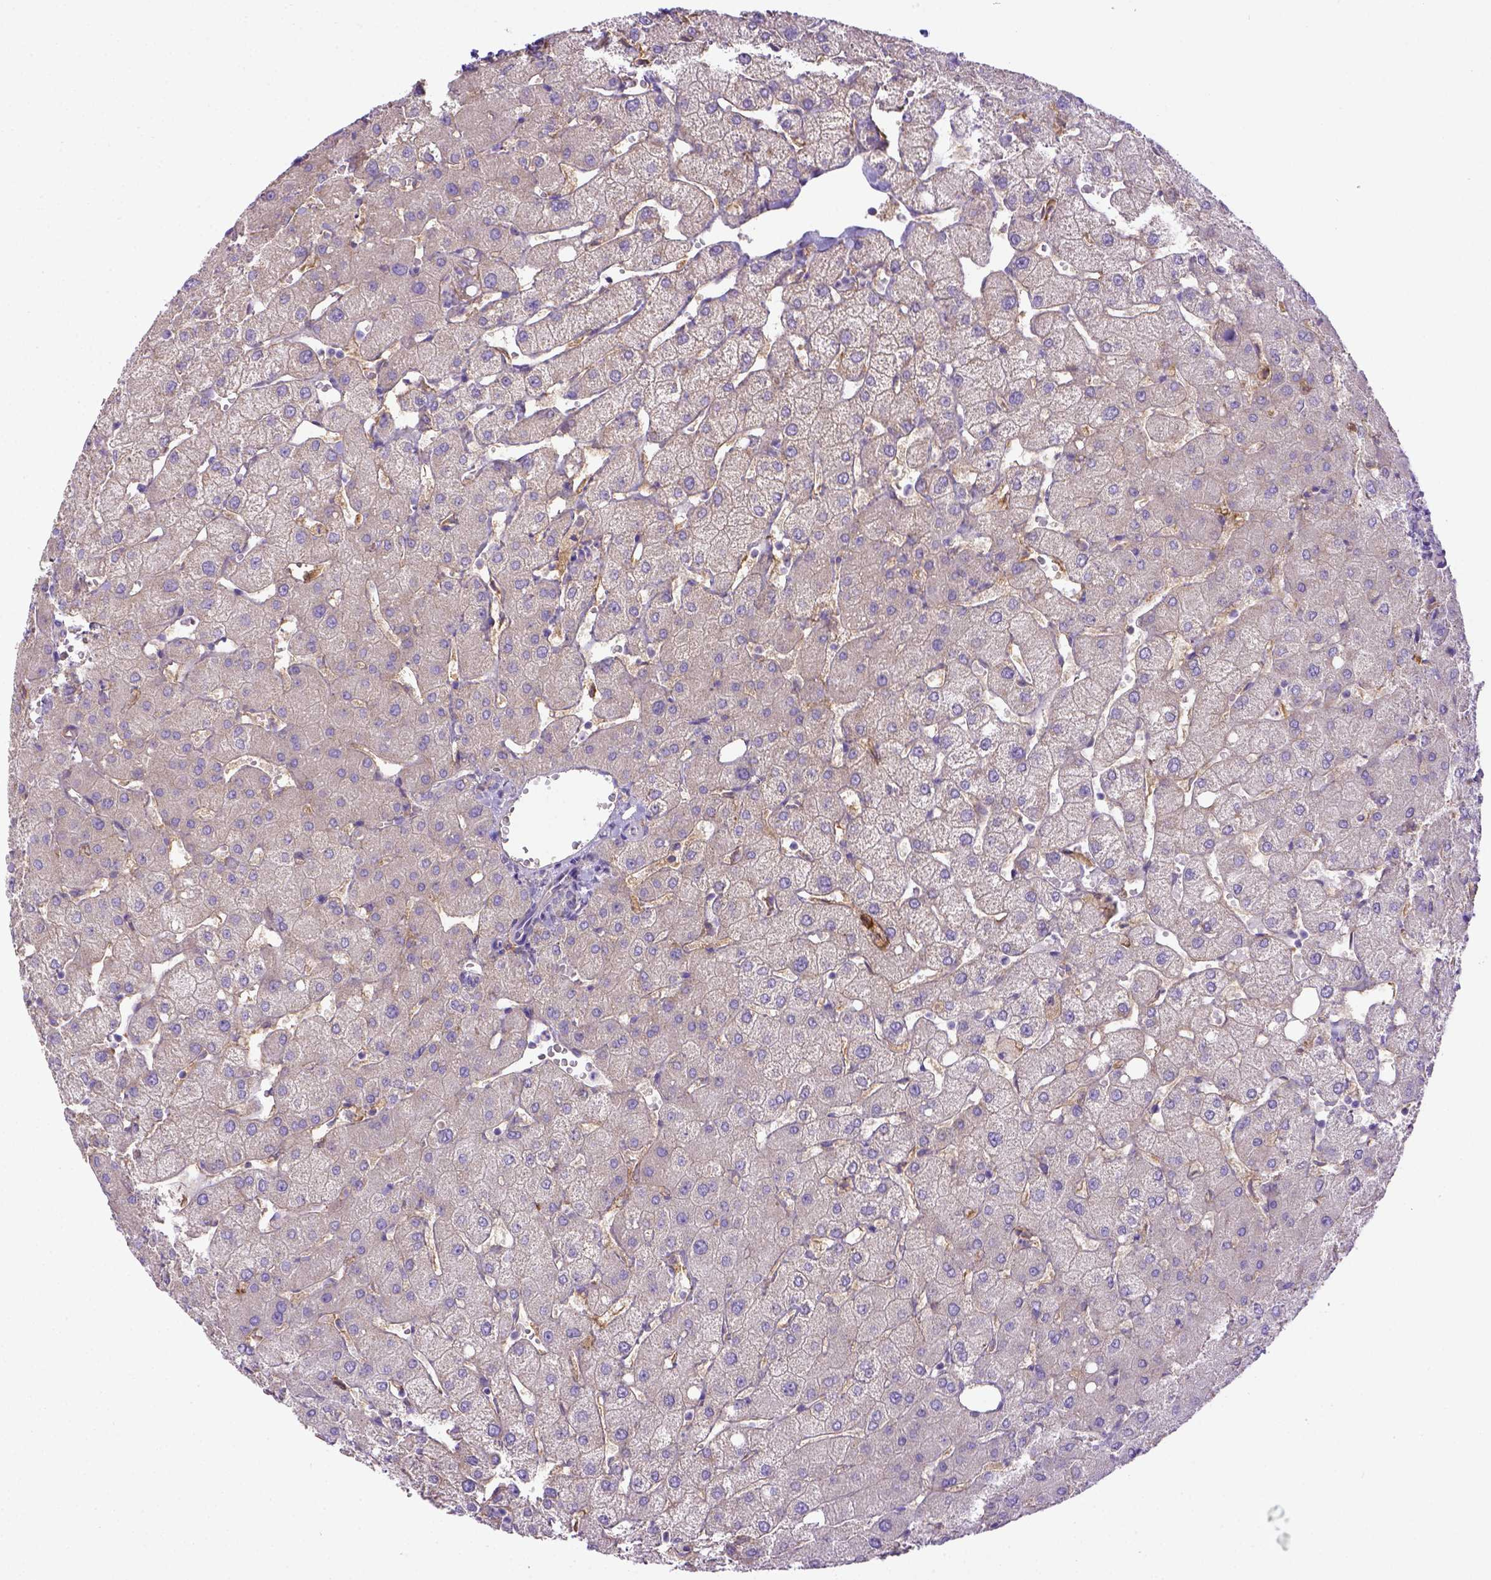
{"staining": {"intensity": "negative", "quantity": "none", "location": "none"}, "tissue": "liver", "cell_type": "Cholangiocytes", "image_type": "normal", "snomed": [{"axis": "morphology", "description": "Normal tissue, NOS"}, {"axis": "topography", "description": "Liver"}], "caption": "IHC image of normal human liver stained for a protein (brown), which reveals no expression in cholangiocytes.", "gene": "CD40", "patient": {"sex": "female", "age": 54}}